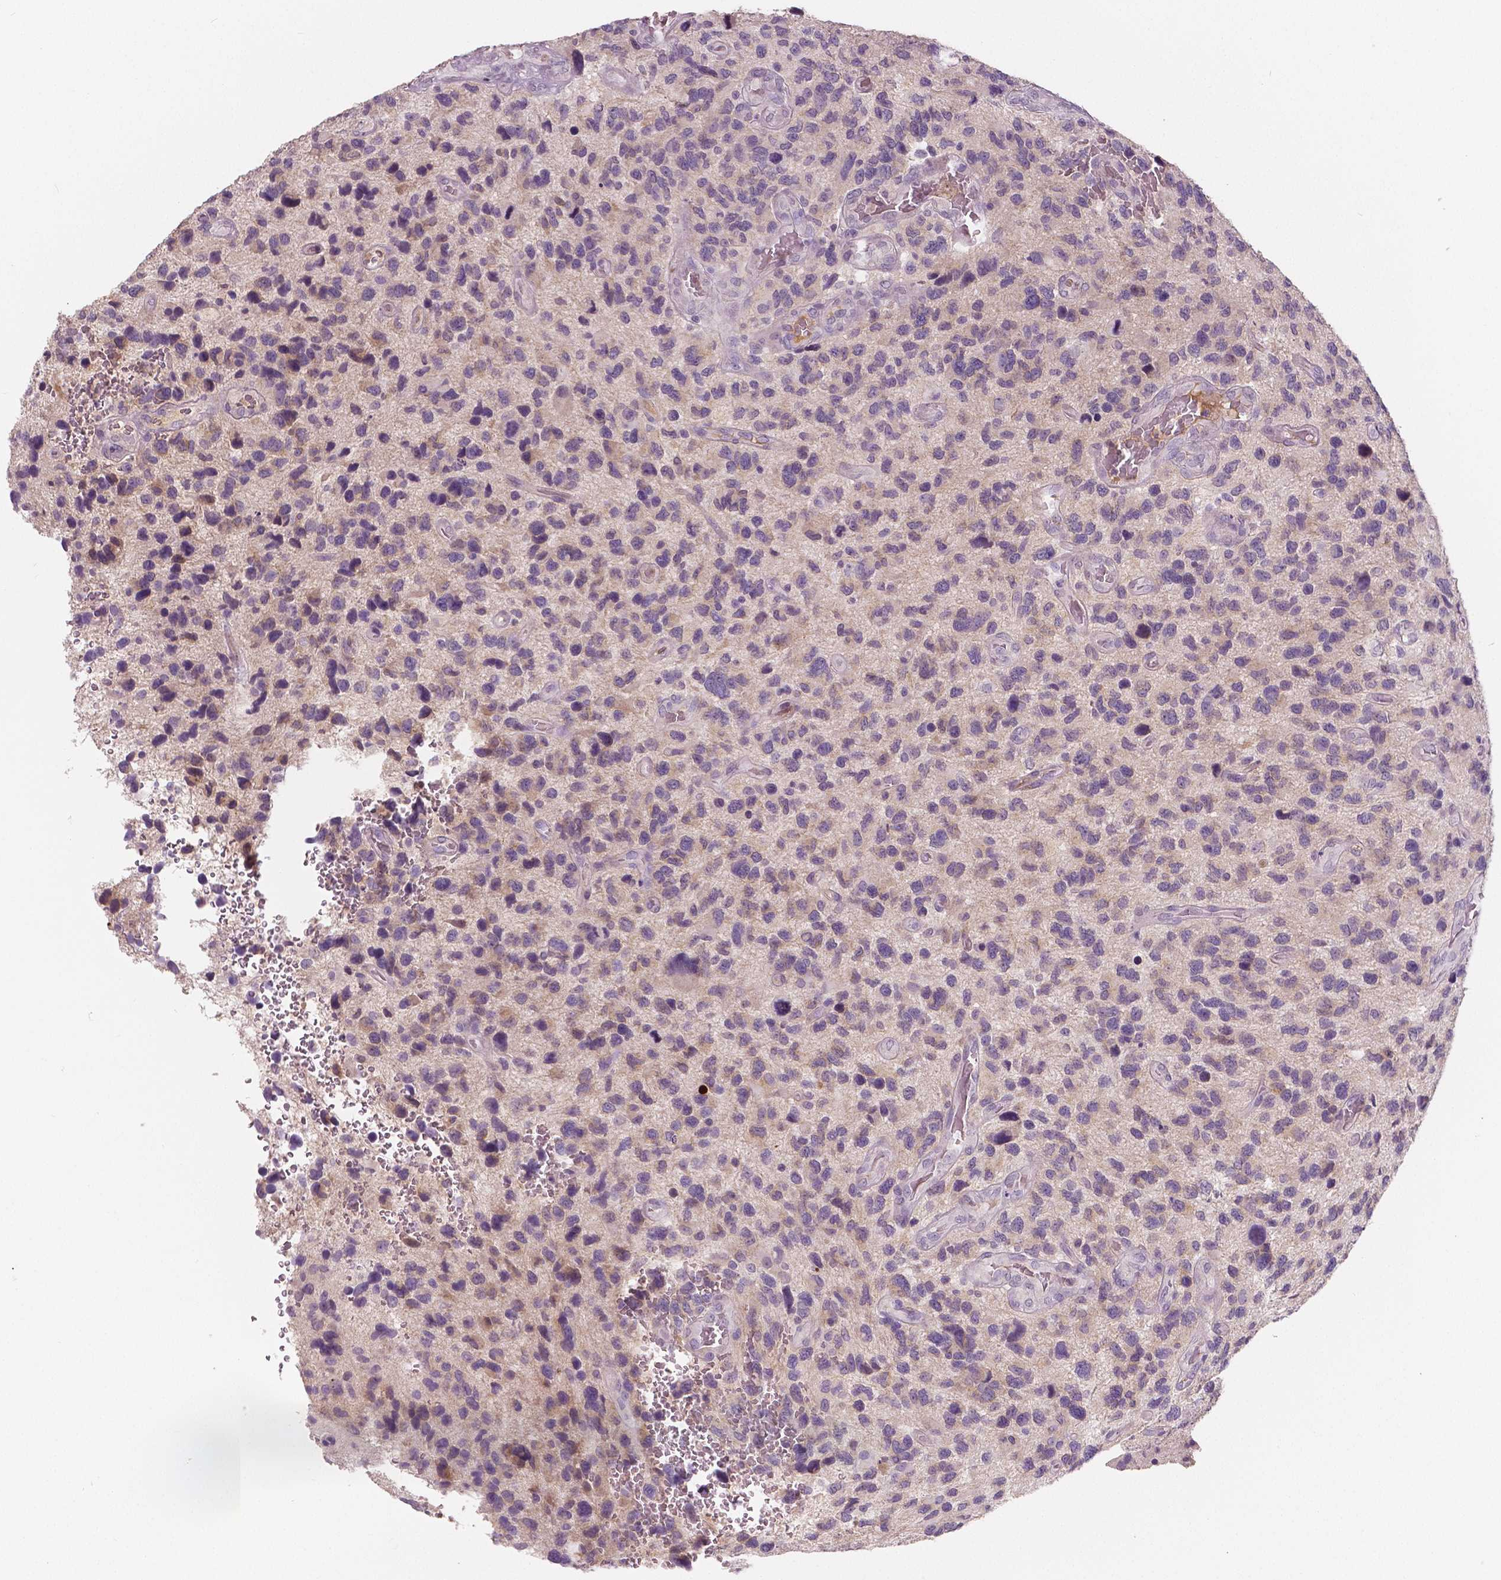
{"staining": {"intensity": "weak", "quantity": "<25%", "location": "cytoplasmic/membranous"}, "tissue": "glioma", "cell_type": "Tumor cells", "image_type": "cancer", "snomed": [{"axis": "morphology", "description": "Glioma, malignant, NOS"}, {"axis": "morphology", "description": "Glioma, malignant, High grade"}, {"axis": "topography", "description": "Brain"}], "caption": "Tumor cells are negative for brown protein staining in glioma.", "gene": "APOA4", "patient": {"sex": "female", "age": 71}}